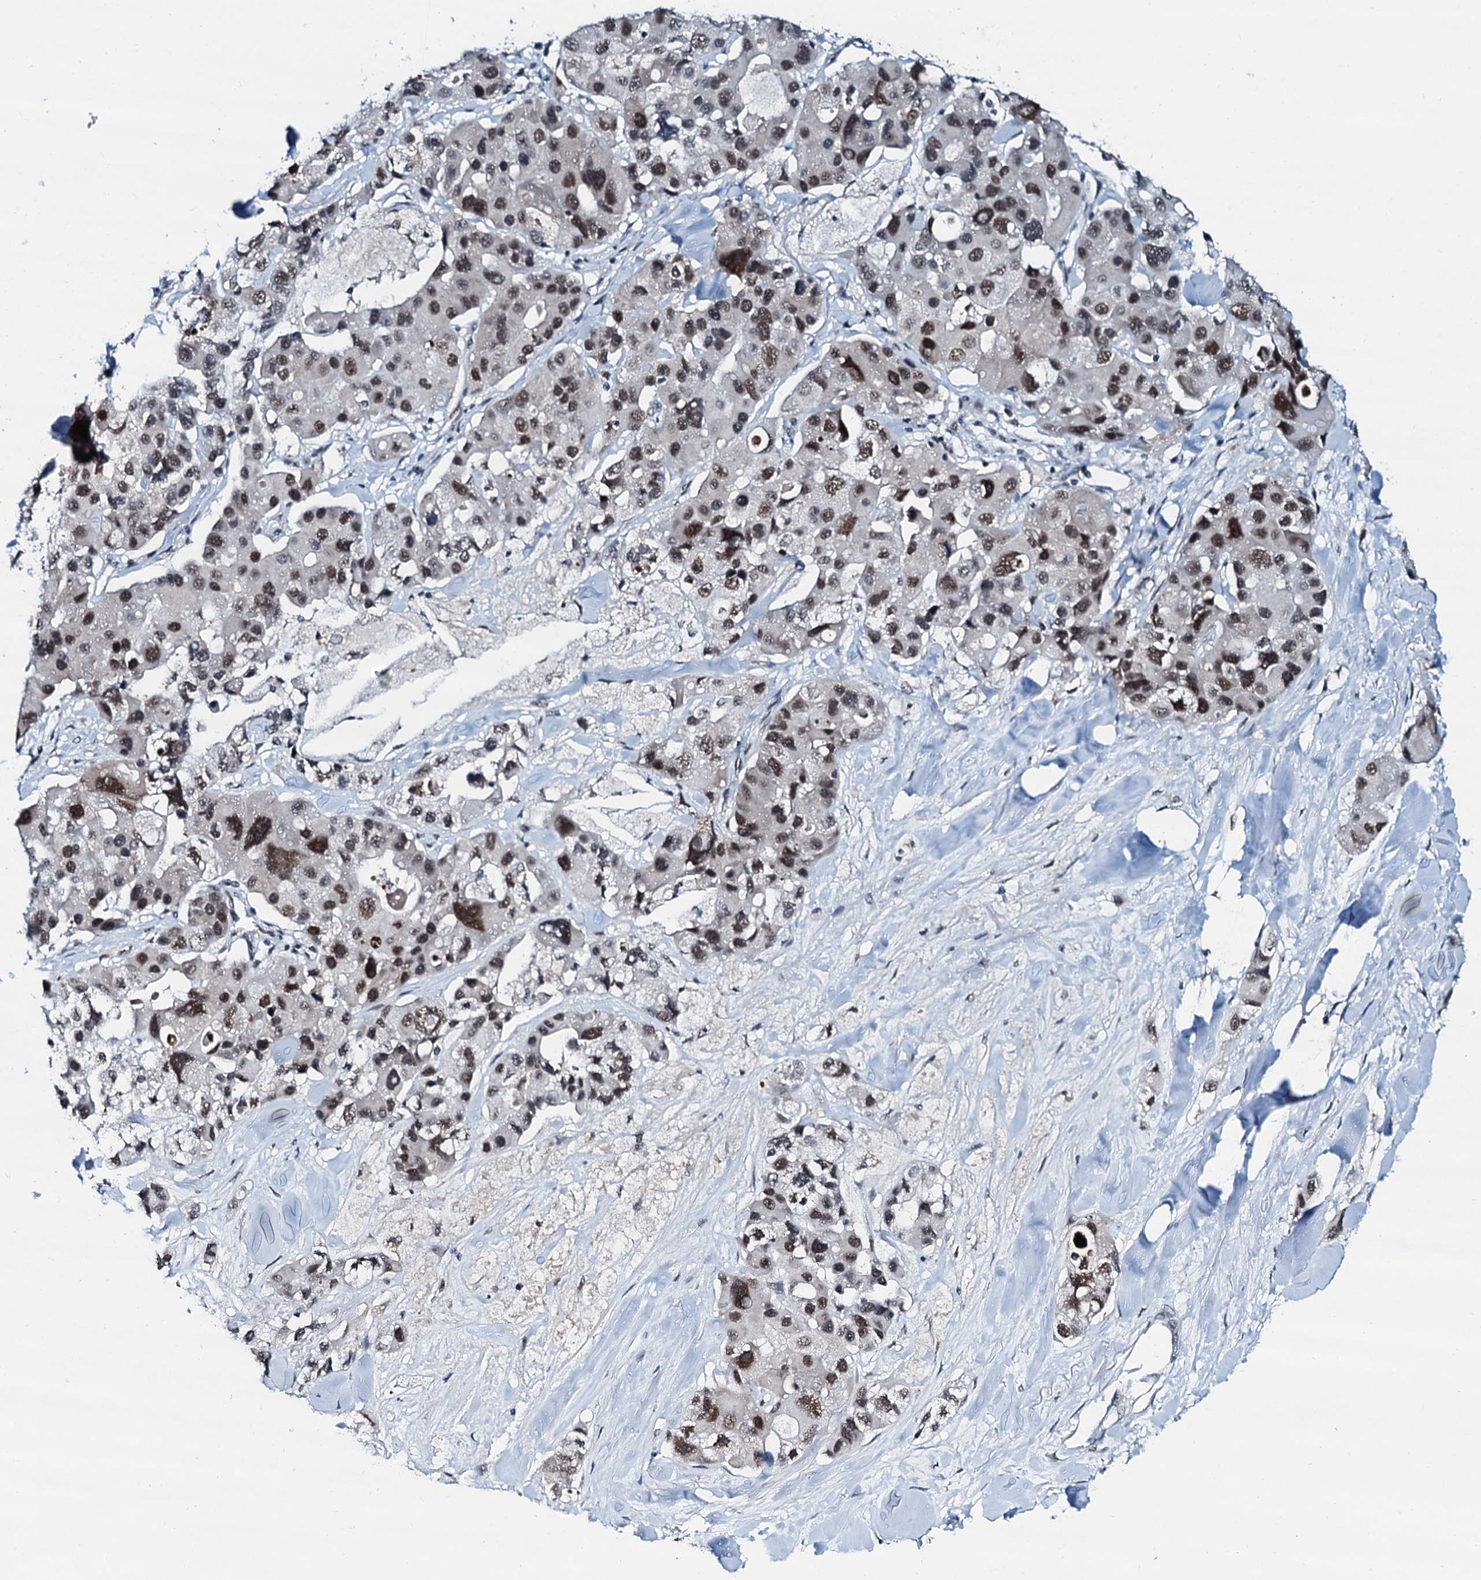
{"staining": {"intensity": "moderate", "quantity": ">75%", "location": "nuclear"}, "tissue": "lung cancer", "cell_type": "Tumor cells", "image_type": "cancer", "snomed": [{"axis": "morphology", "description": "Adenocarcinoma, NOS"}, {"axis": "topography", "description": "Lung"}], "caption": "IHC micrograph of neoplastic tissue: human lung cancer stained using IHC exhibits medium levels of moderate protein expression localized specifically in the nuclear of tumor cells, appearing as a nuclear brown color.", "gene": "SNRPD1", "patient": {"sex": "female", "age": 54}}